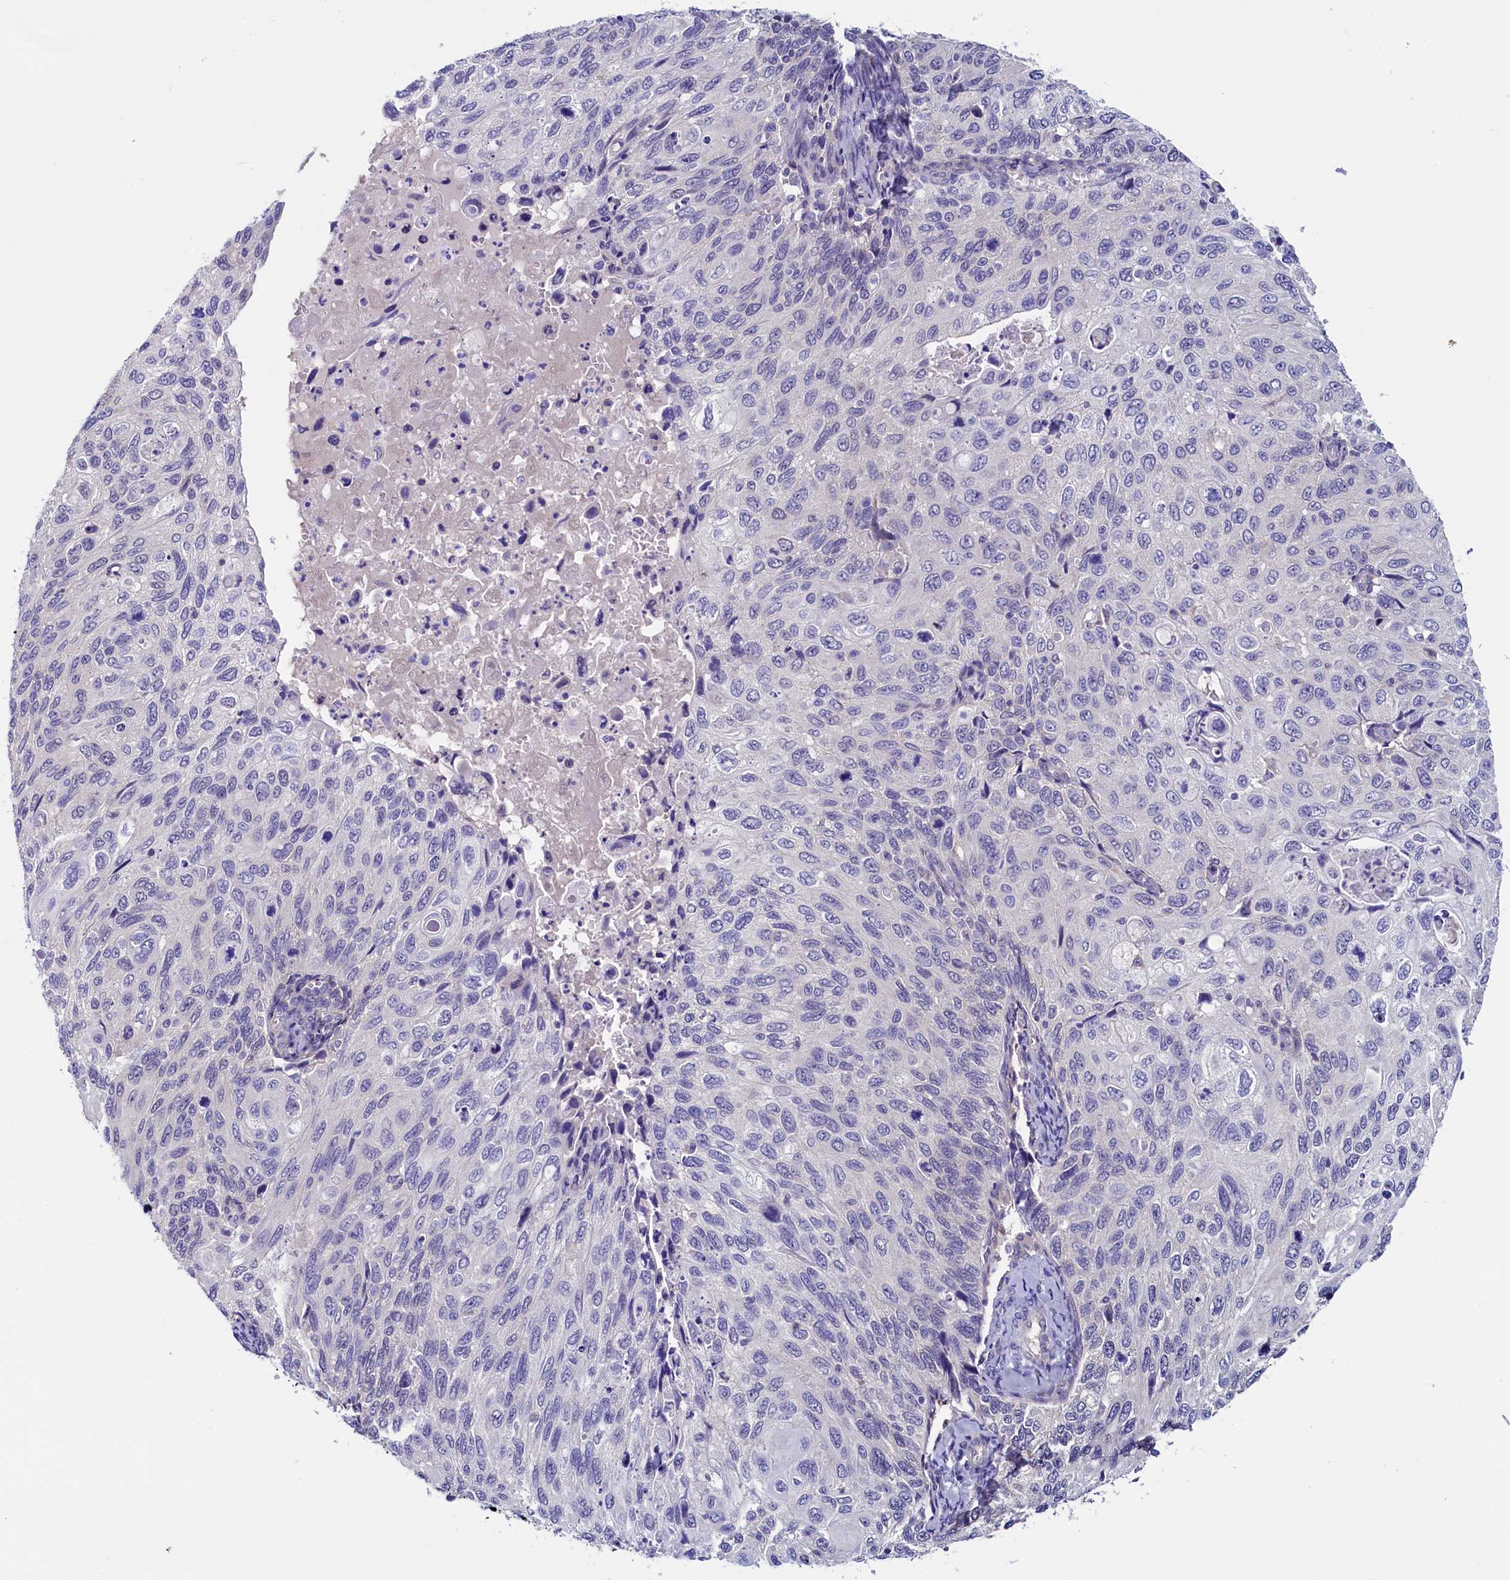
{"staining": {"intensity": "negative", "quantity": "none", "location": "none"}, "tissue": "cervical cancer", "cell_type": "Tumor cells", "image_type": "cancer", "snomed": [{"axis": "morphology", "description": "Squamous cell carcinoma, NOS"}, {"axis": "topography", "description": "Cervix"}], "caption": "IHC of squamous cell carcinoma (cervical) demonstrates no positivity in tumor cells. (DAB immunohistochemistry, high magnification).", "gene": "FLYWCH2", "patient": {"sex": "female", "age": 70}}